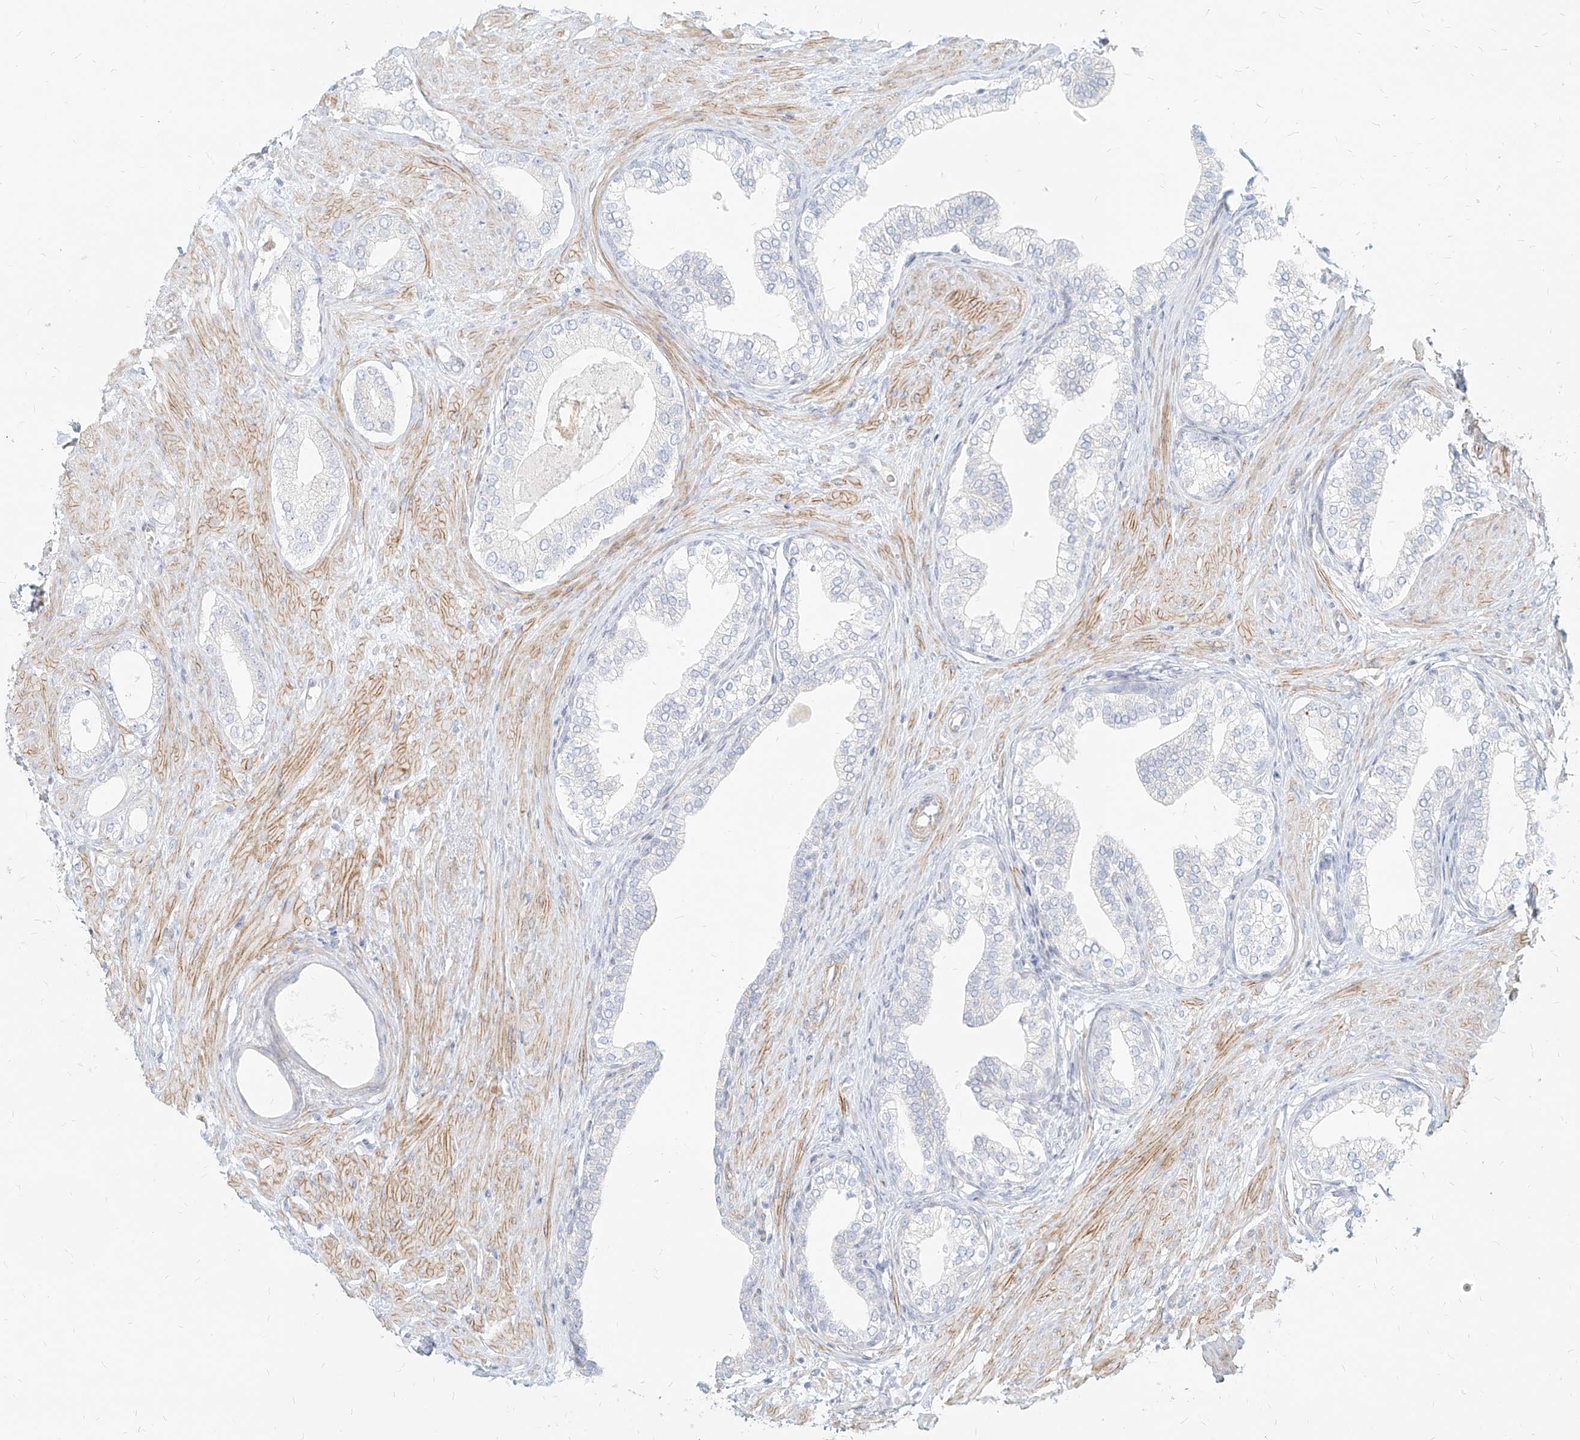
{"staining": {"intensity": "negative", "quantity": "none", "location": "none"}, "tissue": "prostate cancer", "cell_type": "Tumor cells", "image_type": "cancer", "snomed": [{"axis": "morphology", "description": "Adenocarcinoma, High grade"}, {"axis": "topography", "description": "Prostate"}], "caption": "Immunohistochemical staining of human prostate cancer (adenocarcinoma (high-grade)) reveals no significant expression in tumor cells. The staining was performed using DAB to visualize the protein expression in brown, while the nuclei were stained in blue with hematoxylin (Magnification: 20x).", "gene": "ITPKB", "patient": {"sex": "male", "age": 63}}